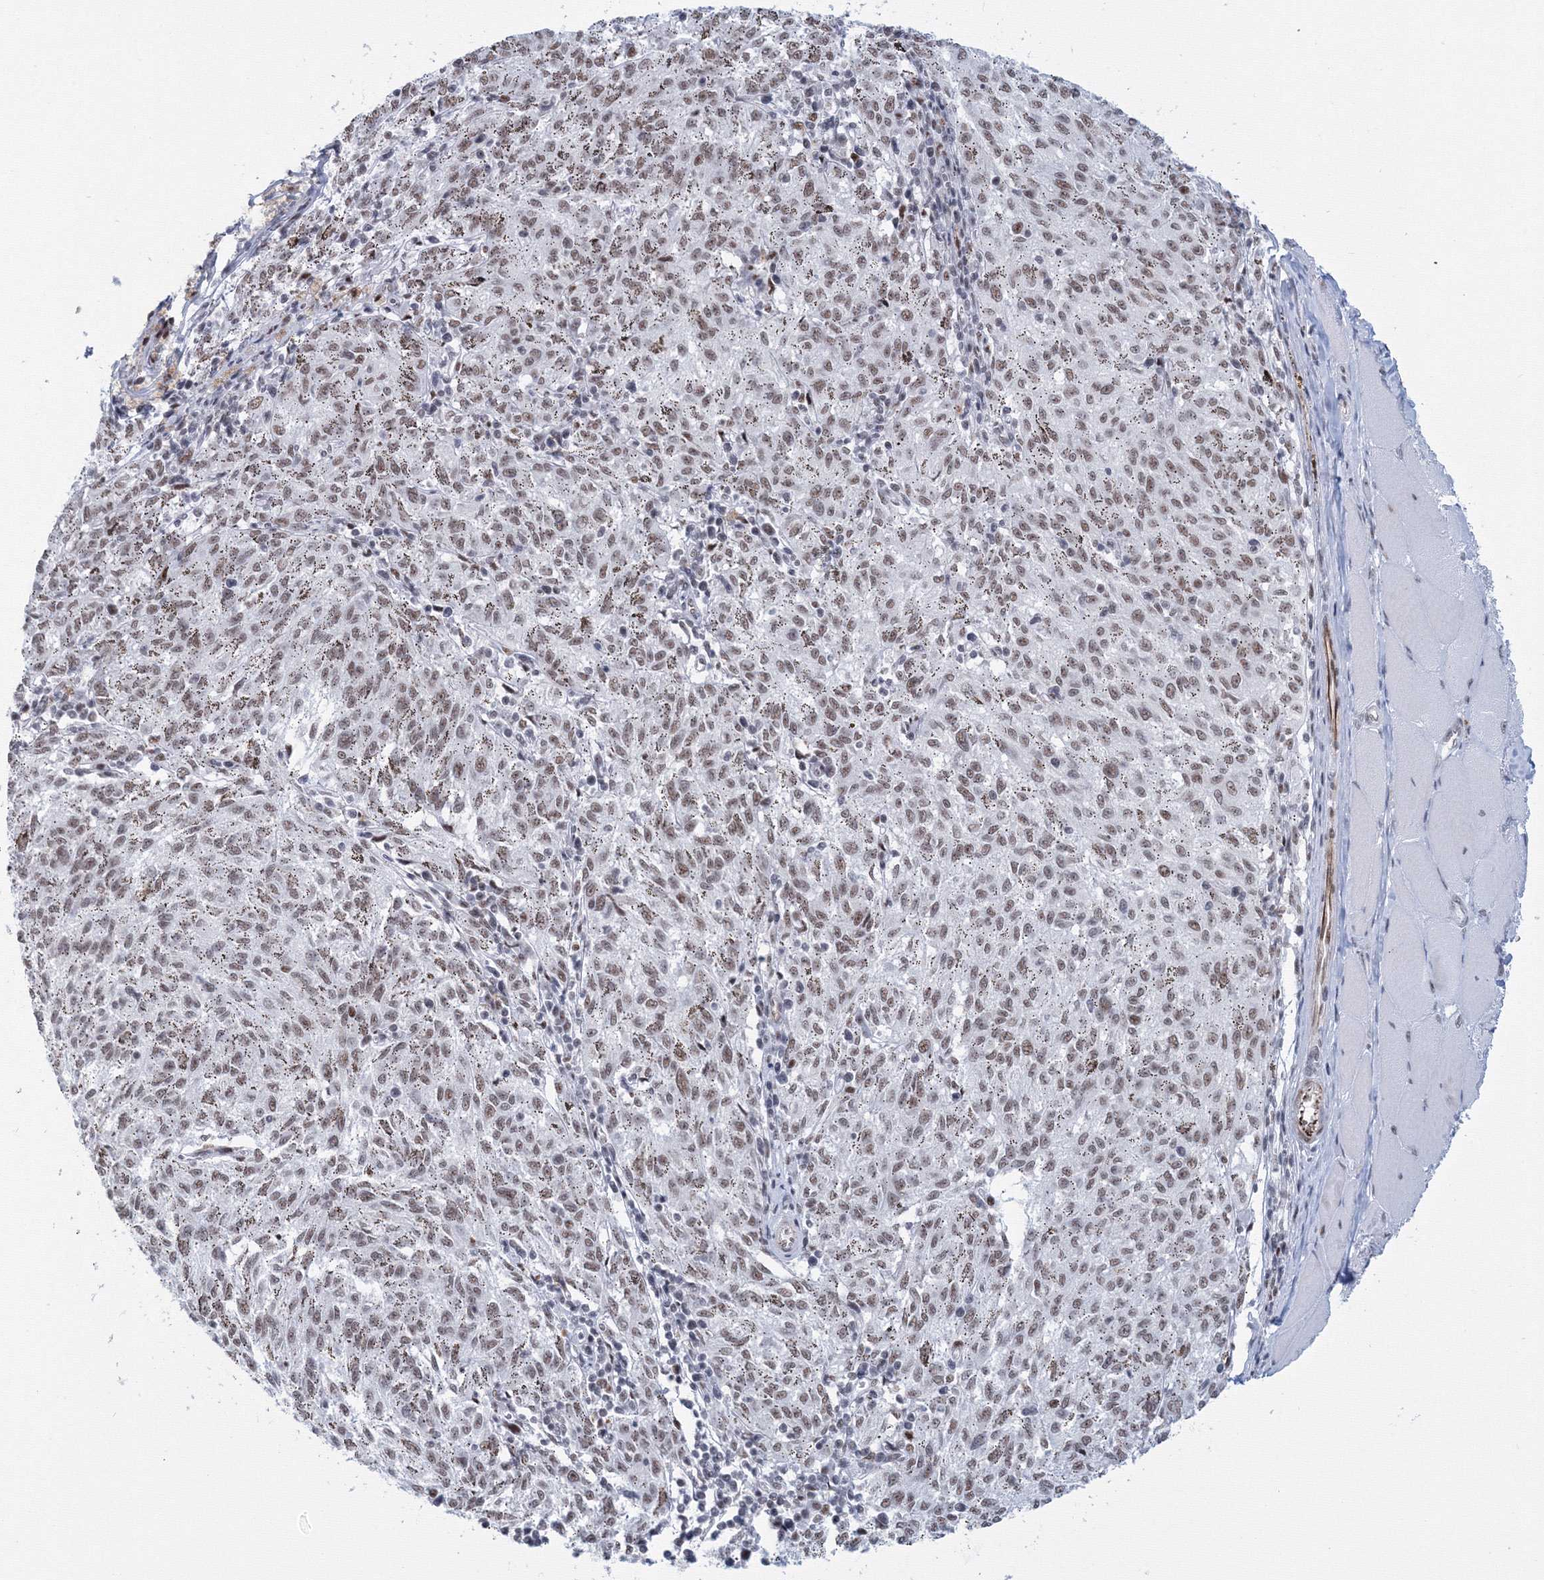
{"staining": {"intensity": "moderate", "quantity": ">75%", "location": "nuclear"}, "tissue": "melanoma", "cell_type": "Tumor cells", "image_type": "cancer", "snomed": [{"axis": "morphology", "description": "Malignant melanoma, NOS"}, {"axis": "topography", "description": "Skin"}], "caption": "This image displays immunohistochemistry staining of human melanoma, with medium moderate nuclear expression in about >75% of tumor cells.", "gene": "SF3B6", "patient": {"sex": "female", "age": 72}}